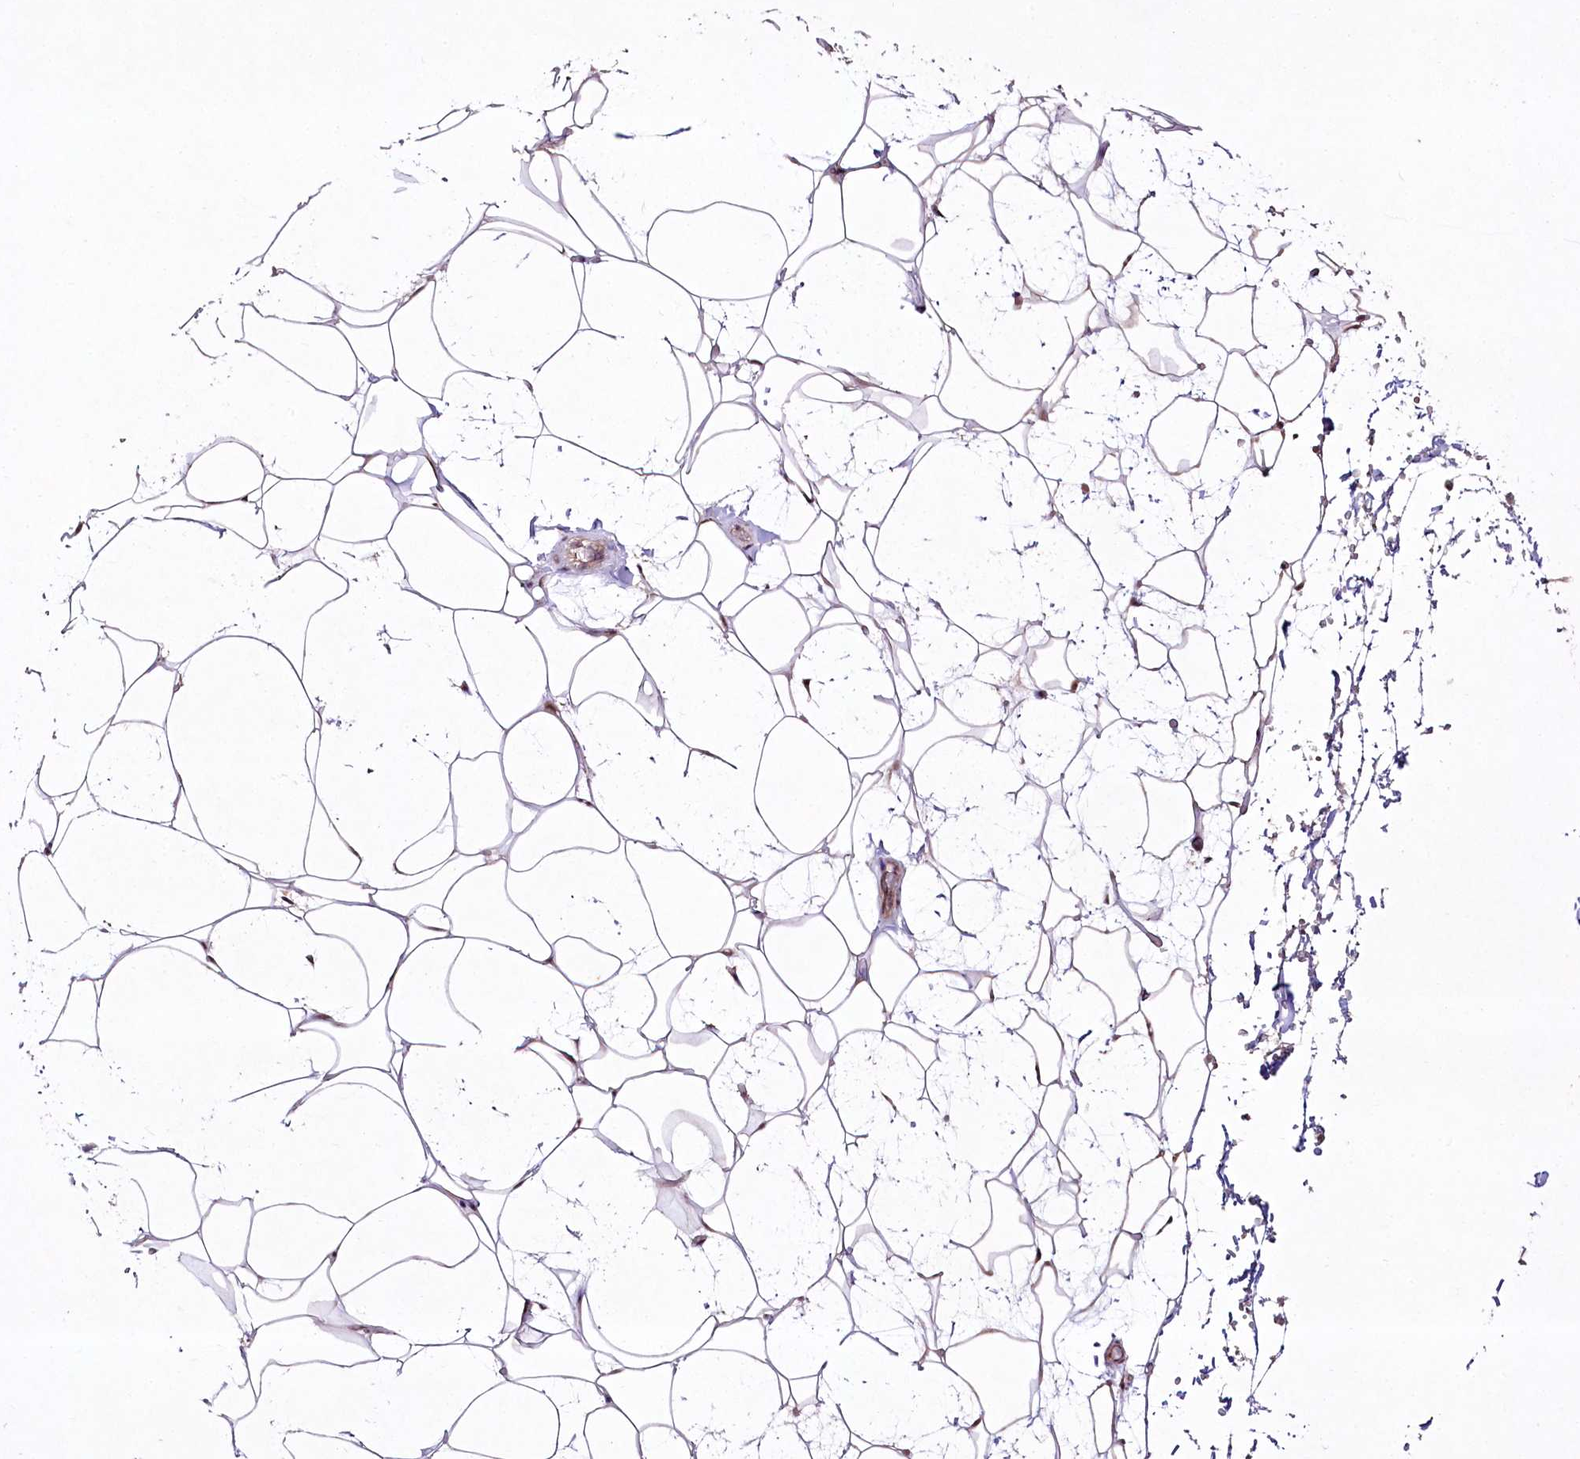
{"staining": {"intensity": "moderate", "quantity": "<25%", "location": "nuclear"}, "tissue": "adipose tissue", "cell_type": "Adipocytes", "image_type": "normal", "snomed": [{"axis": "morphology", "description": "Normal tissue, NOS"}, {"axis": "topography", "description": "Breast"}], "caption": "Brown immunohistochemical staining in unremarkable adipose tissue exhibits moderate nuclear positivity in about <25% of adipocytes. Immunohistochemistry stains the protein of interest in brown and the nuclei are stained blue.", "gene": "CCDC59", "patient": {"sex": "female", "age": 26}}